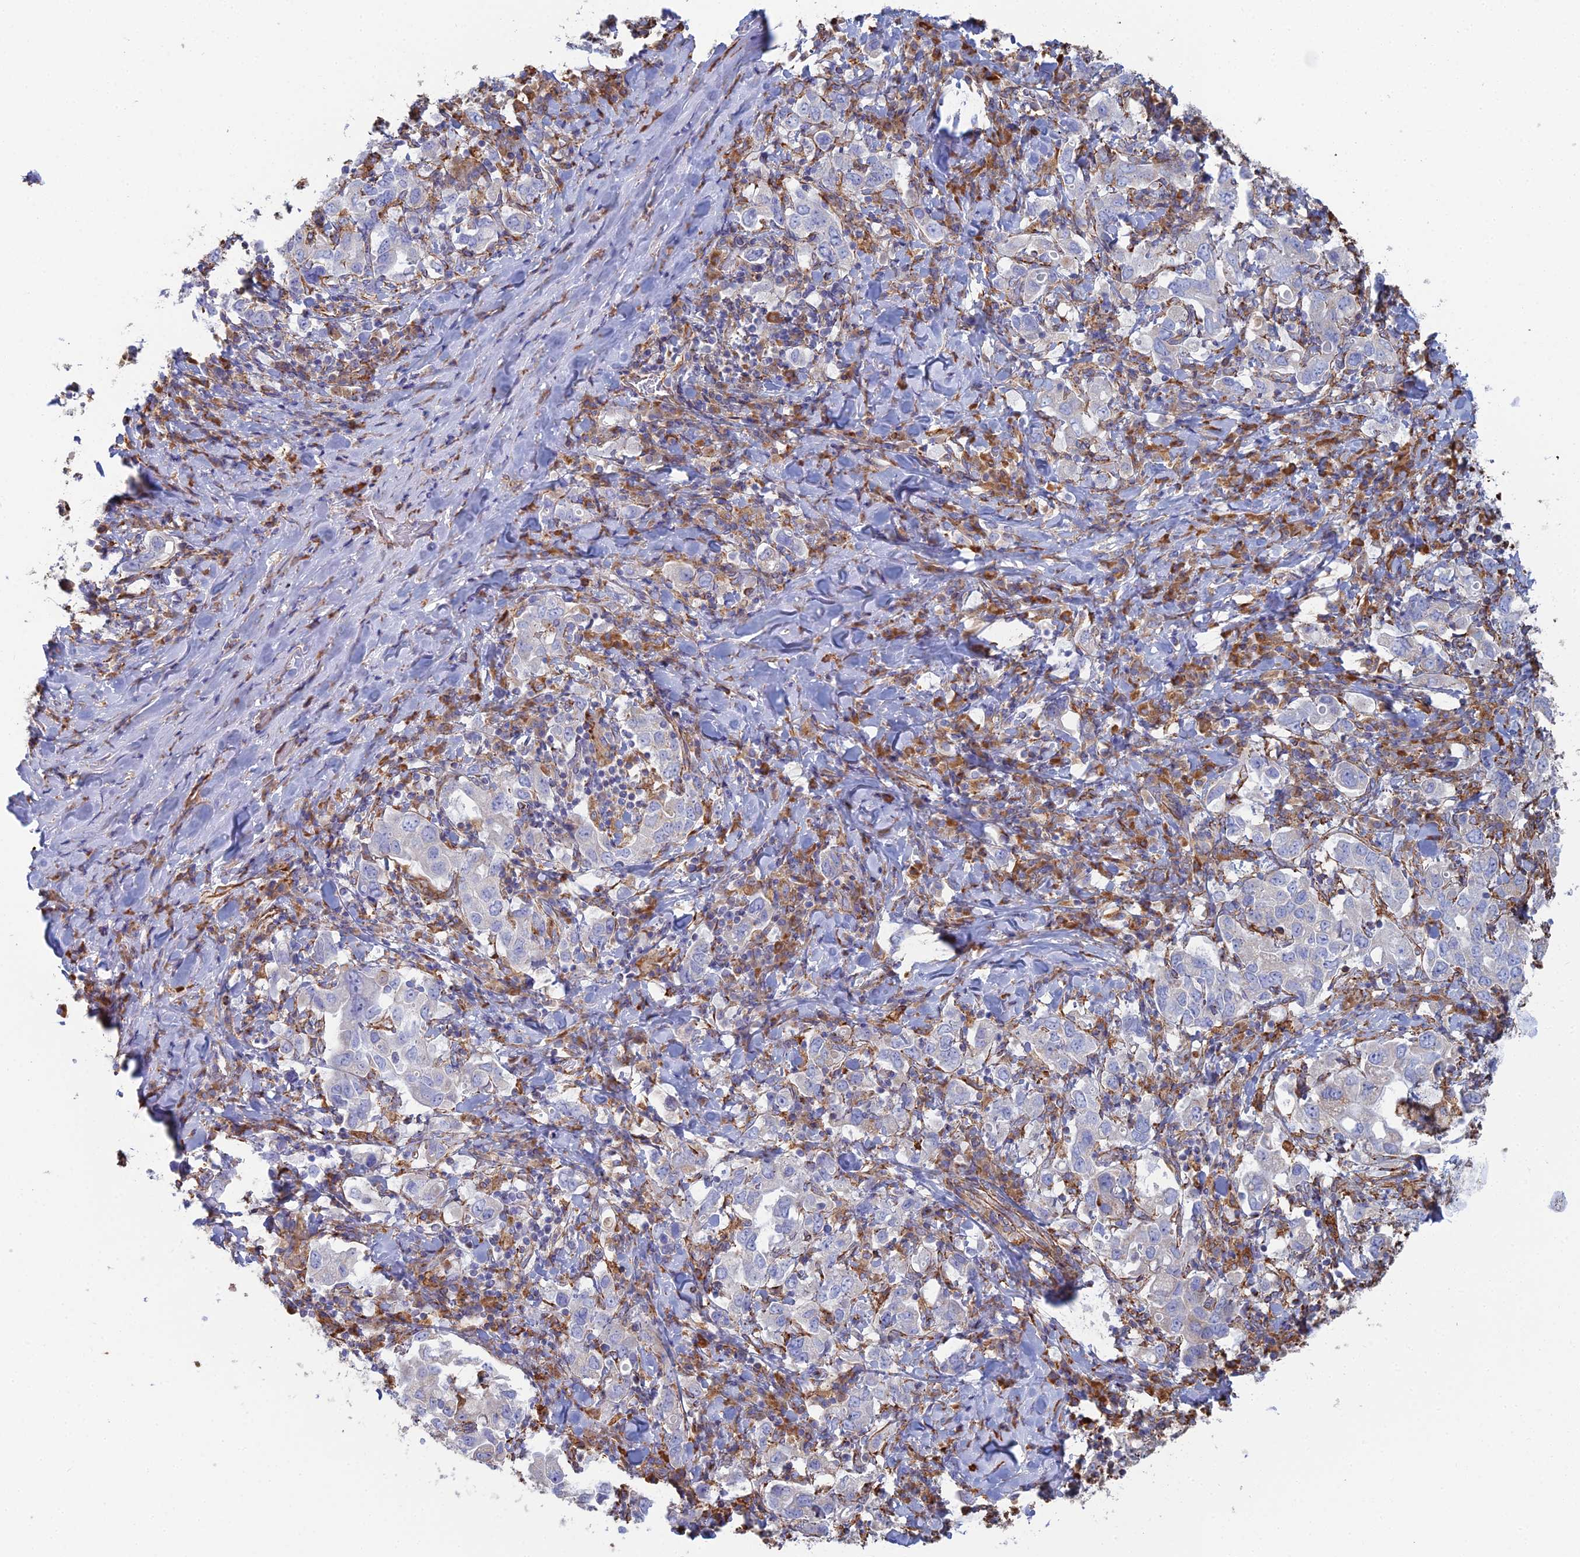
{"staining": {"intensity": "negative", "quantity": "none", "location": "none"}, "tissue": "stomach cancer", "cell_type": "Tumor cells", "image_type": "cancer", "snomed": [{"axis": "morphology", "description": "Adenocarcinoma, NOS"}, {"axis": "topography", "description": "Stomach, upper"}], "caption": "An immunohistochemistry micrograph of stomach cancer is shown. There is no staining in tumor cells of stomach cancer. (Brightfield microscopy of DAB immunohistochemistry at high magnification).", "gene": "CLVS2", "patient": {"sex": "male", "age": 62}}